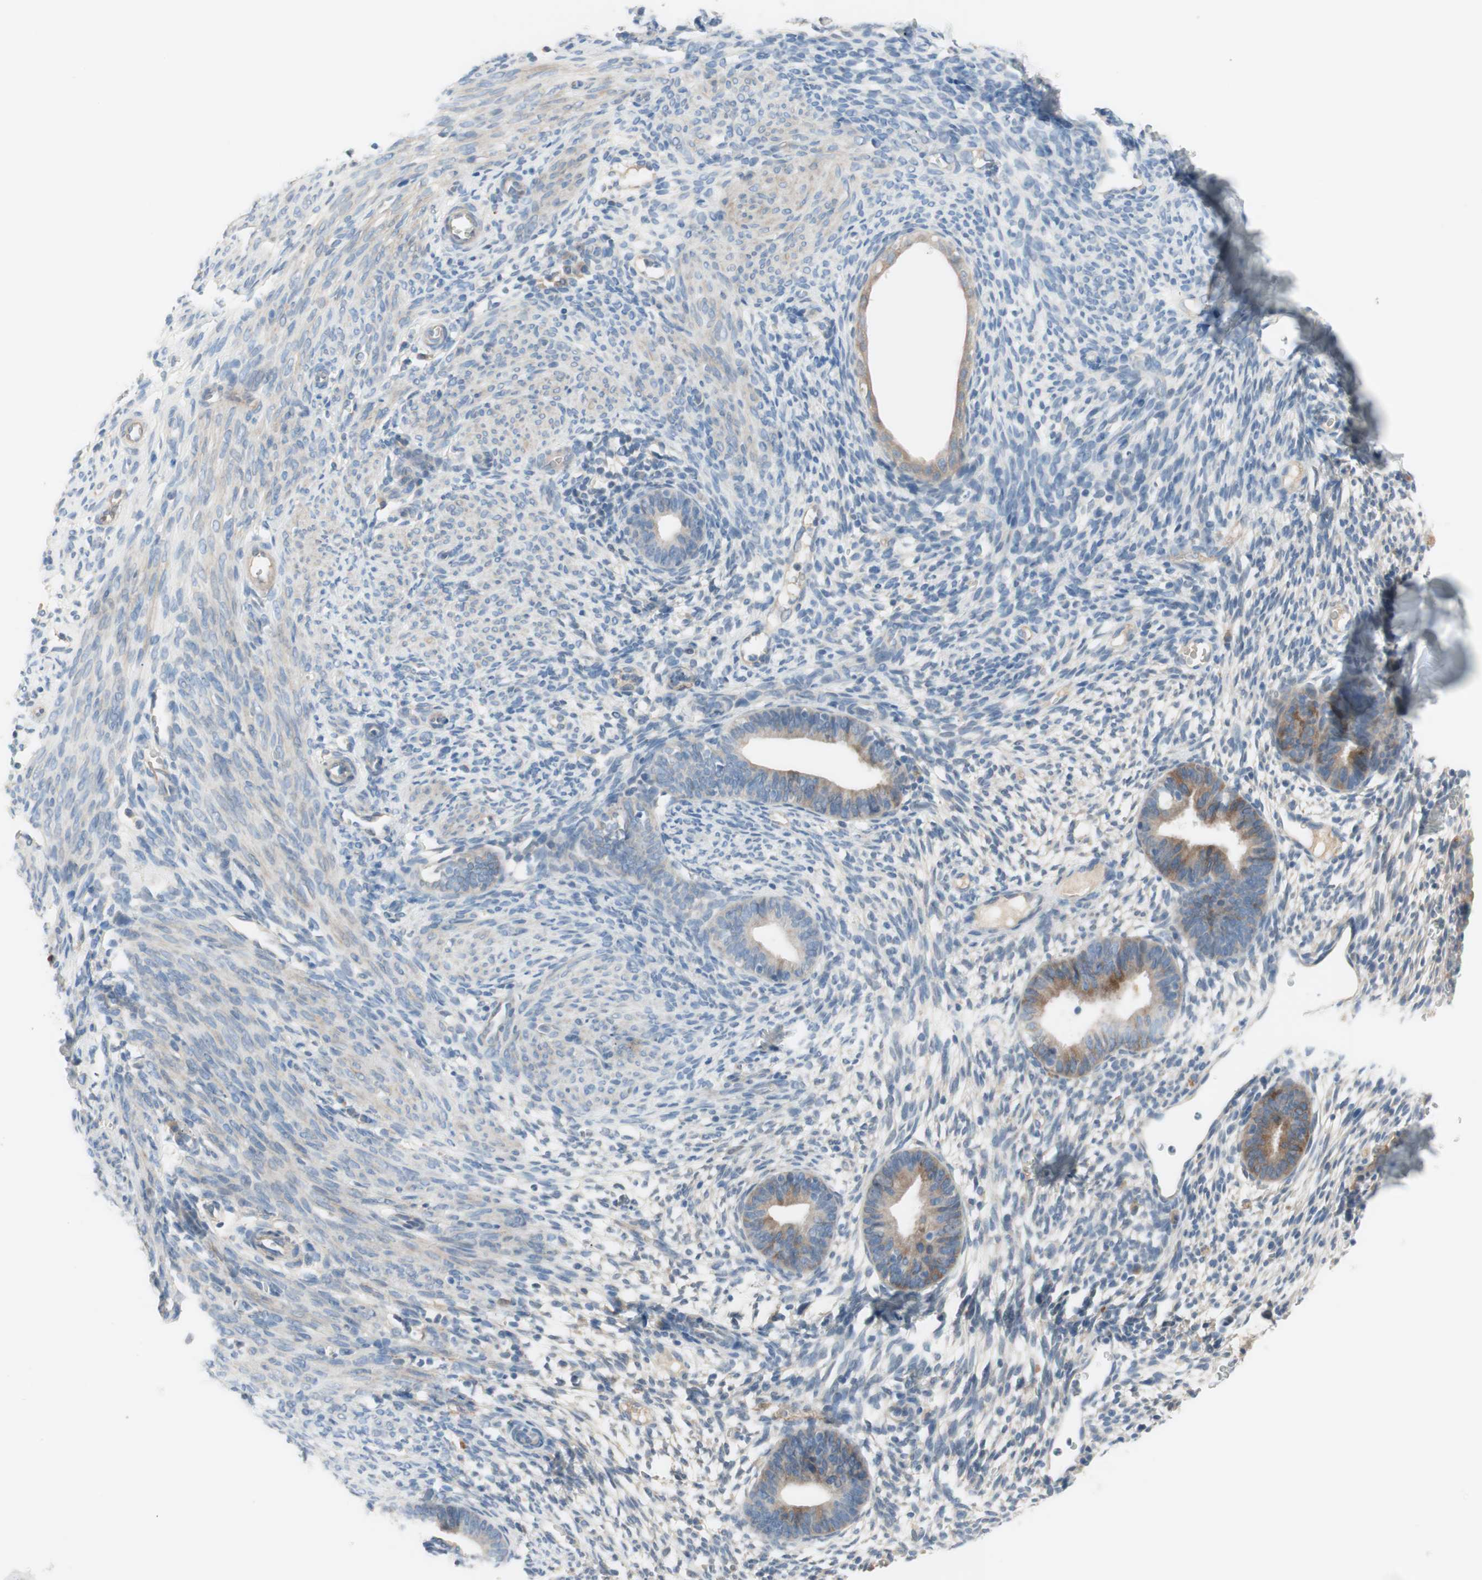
{"staining": {"intensity": "negative", "quantity": "none", "location": "none"}, "tissue": "endometrium", "cell_type": "Cells in endometrial stroma", "image_type": "normal", "snomed": [{"axis": "morphology", "description": "Normal tissue, NOS"}, {"axis": "morphology", "description": "Atrophy, NOS"}, {"axis": "topography", "description": "Uterus"}, {"axis": "topography", "description": "Endometrium"}], "caption": "IHC histopathology image of normal endometrium: endometrium stained with DAB (3,3'-diaminobenzidine) reveals no significant protein expression in cells in endometrial stroma.", "gene": "FDFT1", "patient": {"sex": "female", "age": 68}}